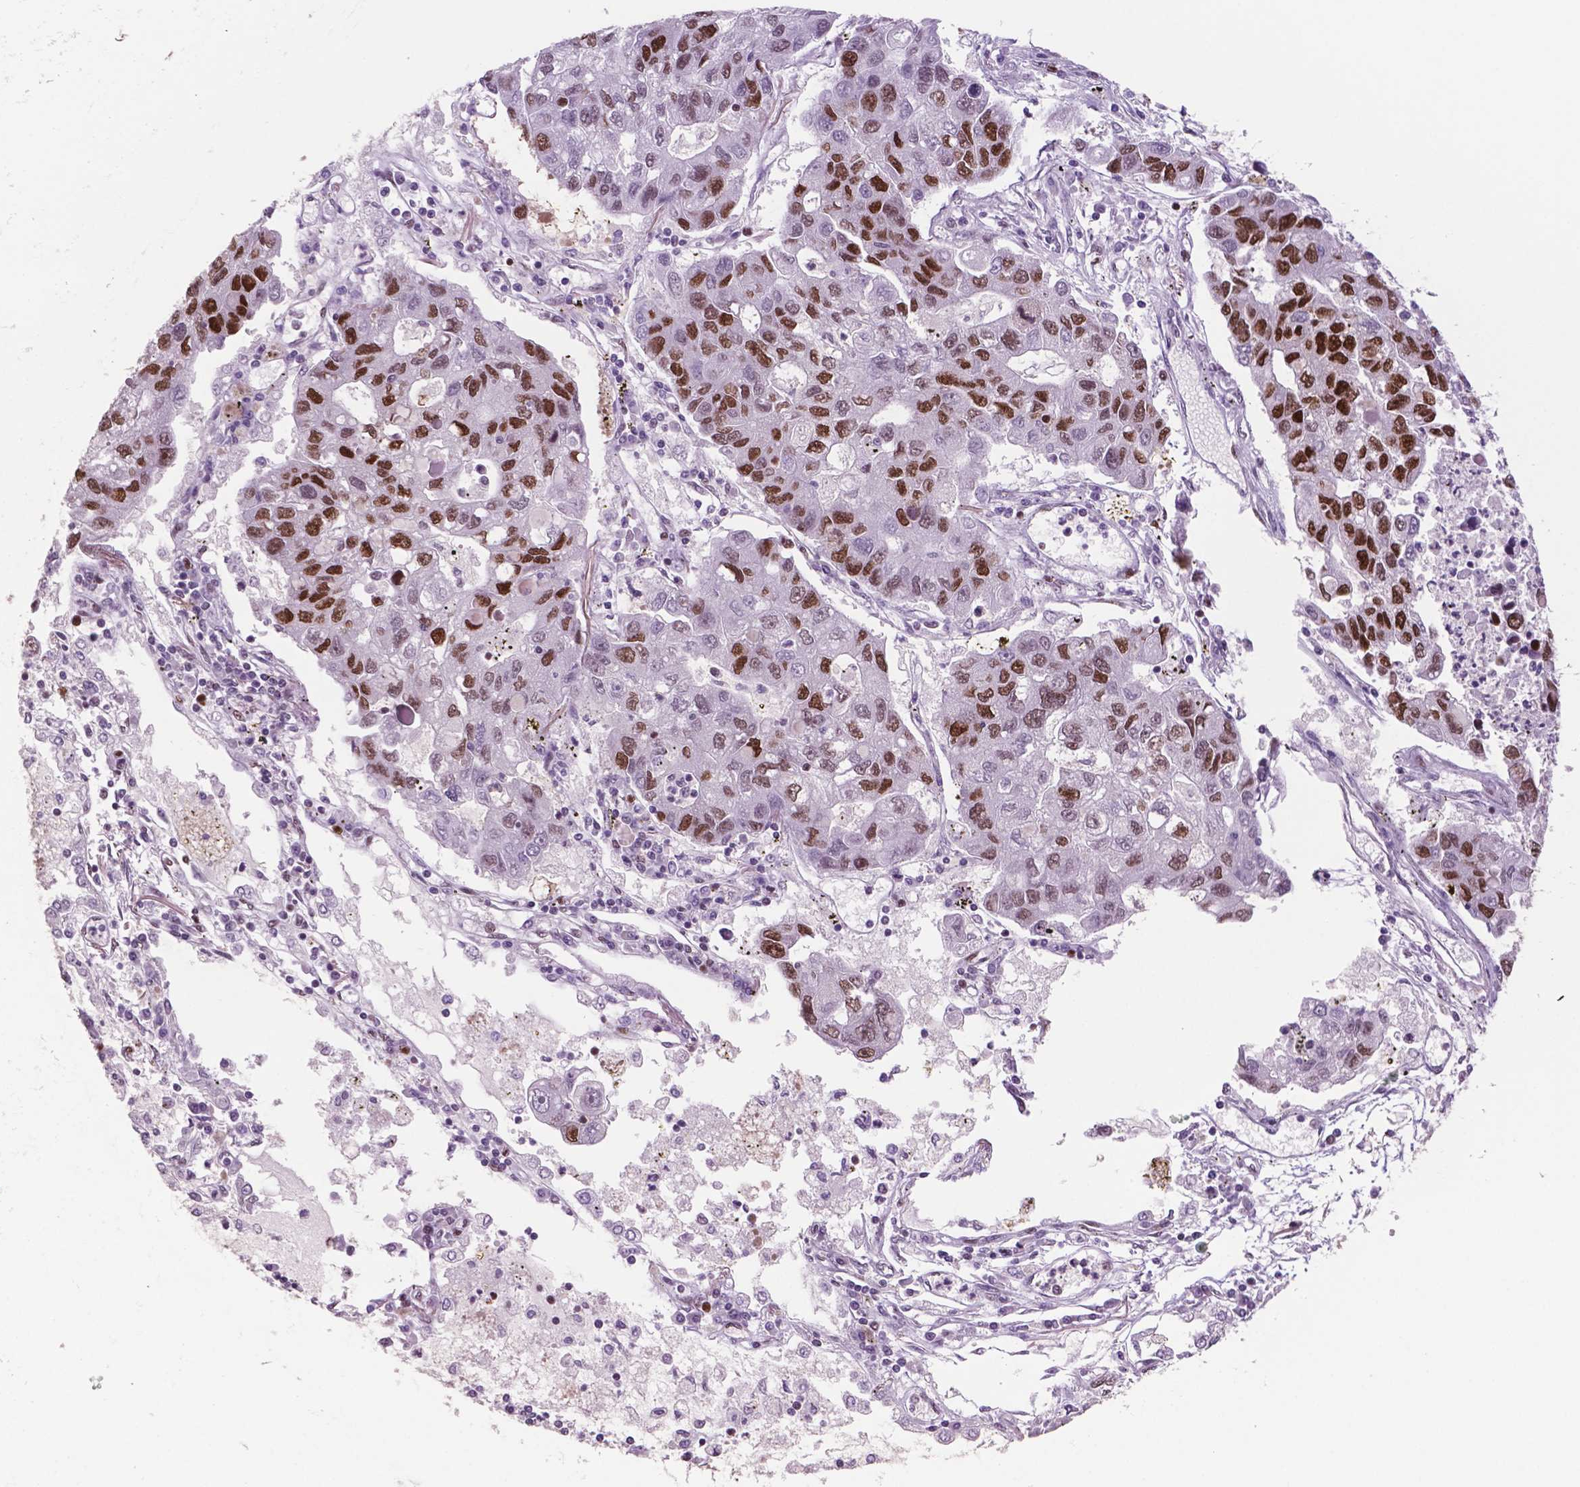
{"staining": {"intensity": "strong", "quantity": "25%-75%", "location": "nuclear"}, "tissue": "lung cancer", "cell_type": "Tumor cells", "image_type": "cancer", "snomed": [{"axis": "morphology", "description": "Adenocarcinoma, NOS"}, {"axis": "topography", "description": "Bronchus"}, {"axis": "topography", "description": "Lung"}], "caption": "High-magnification brightfield microscopy of lung adenocarcinoma stained with DAB (3,3'-diaminobenzidine) (brown) and counterstained with hematoxylin (blue). tumor cells exhibit strong nuclear staining is present in about25%-75% of cells.", "gene": "MSH6", "patient": {"sex": "female", "age": 51}}